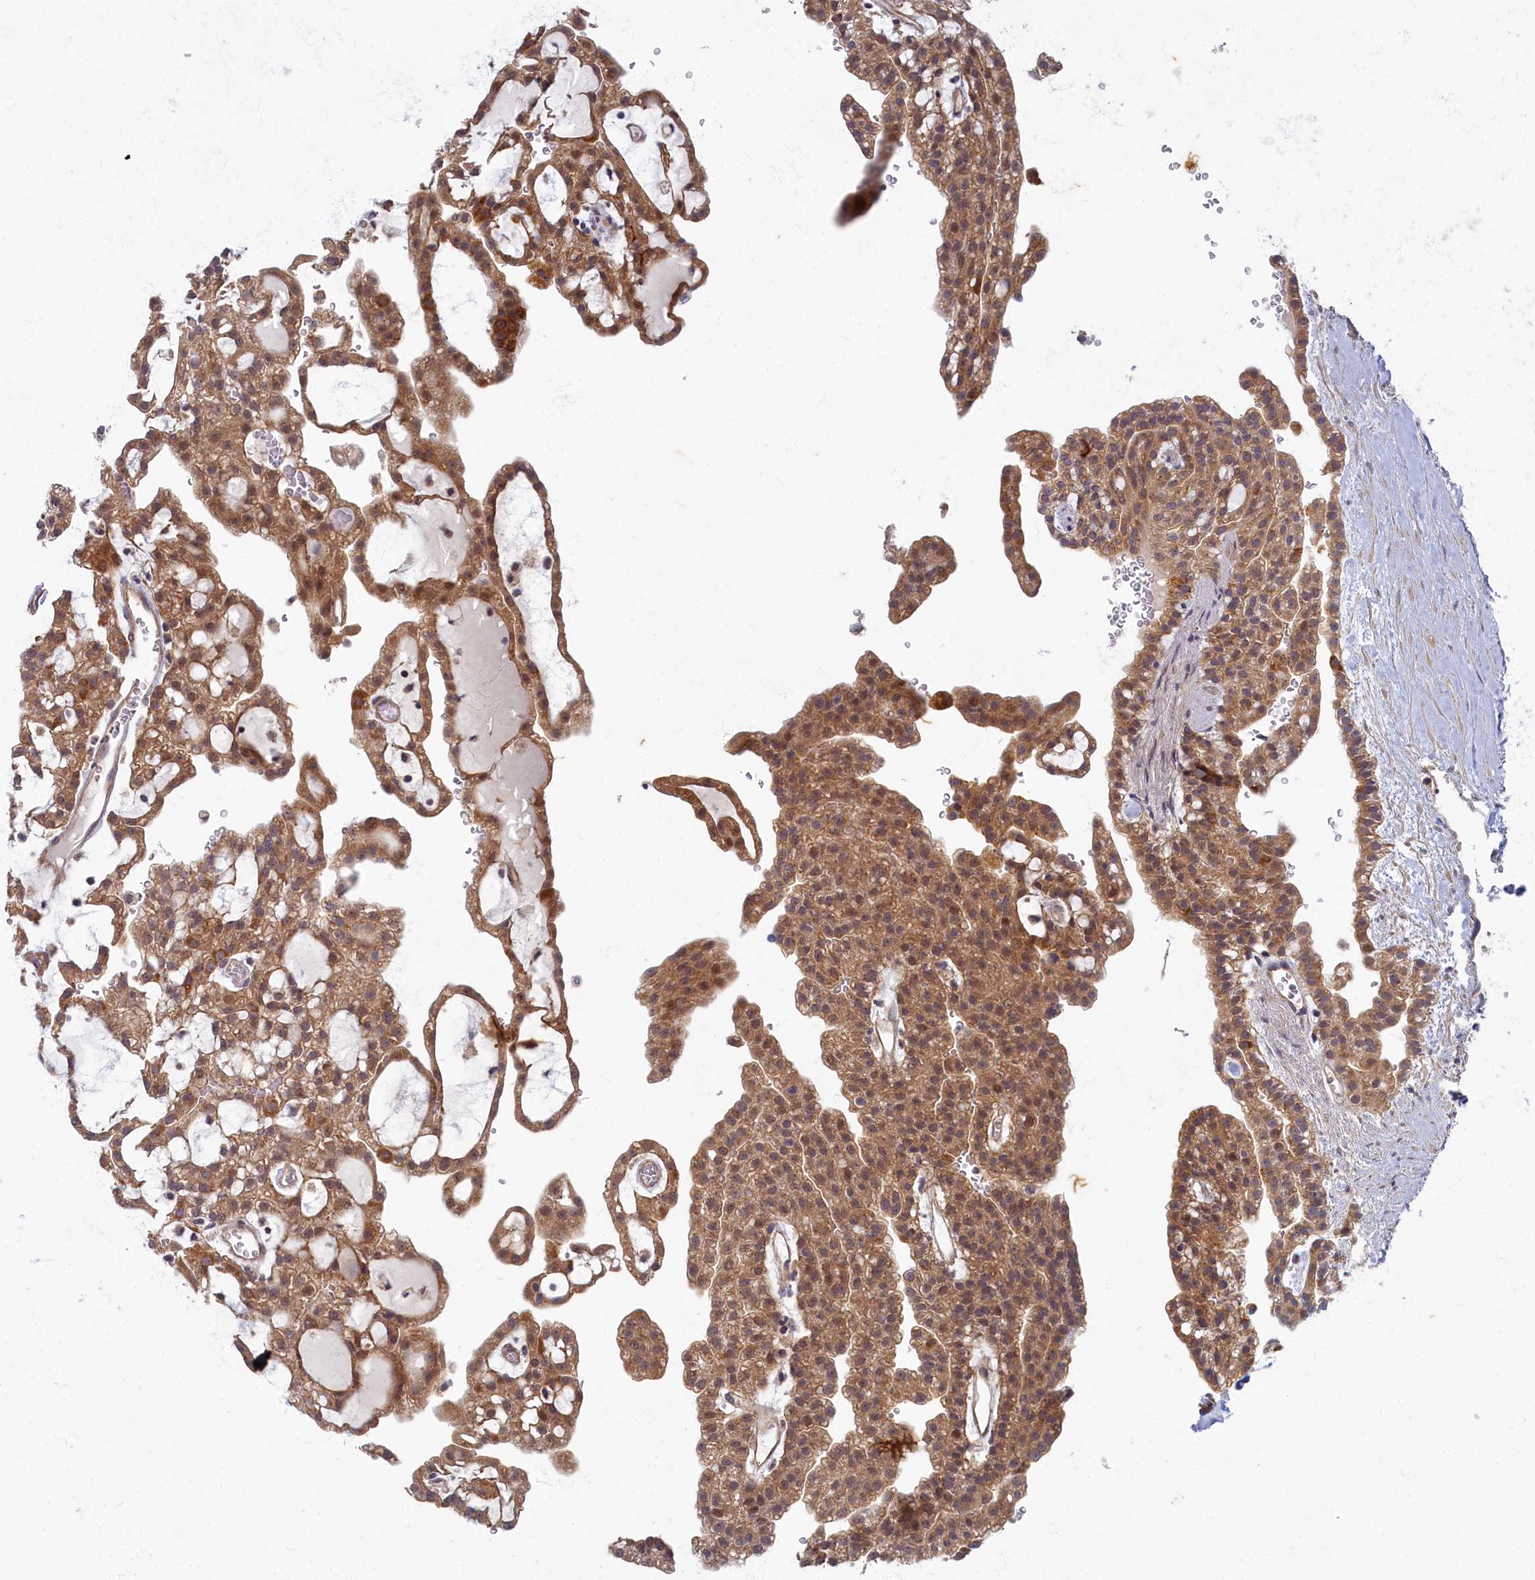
{"staining": {"intensity": "moderate", "quantity": ">75%", "location": "cytoplasmic/membranous,nuclear"}, "tissue": "renal cancer", "cell_type": "Tumor cells", "image_type": "cancer", "snomed": [{"axis": "morphology", "description": "Adenocarcinoma, NOS"}, {"axis": "topography", "description": "Kidney"}], "caption": "There is medium levels of moderate cytoplasmic/membranous and nuclear positivity in tumor cells of renal cancer, as demonstrated by immunohistochemical staining (brown color).", "gene": "WDR59", "patient": {"sex": "male", "age": 63}}